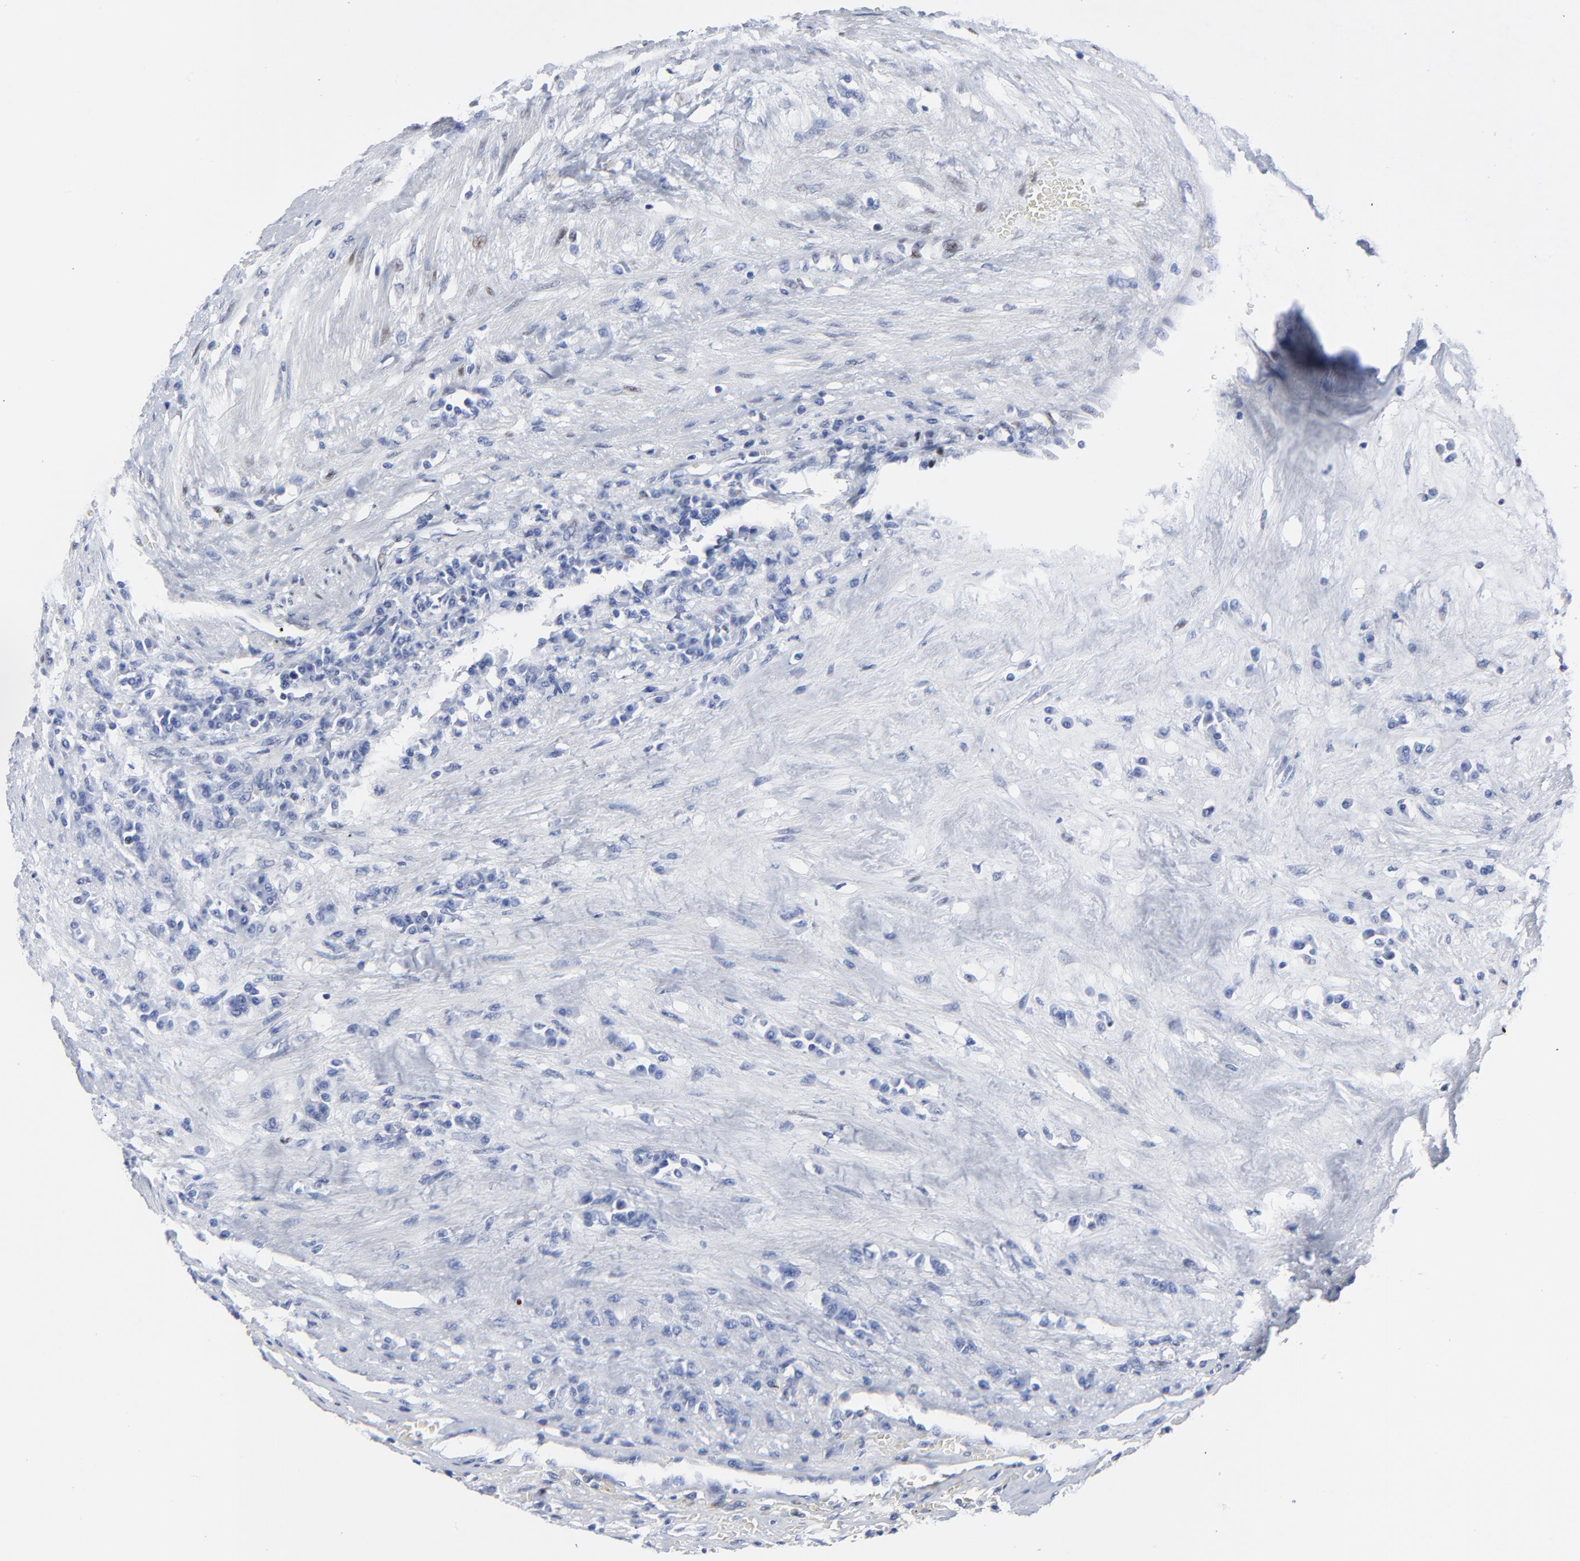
{"staining": {"intensity": "weak", "quantity": "<25%", "location": "nuclear"}, "tissue": "renal cancer", "cell_type": "Tumor cells", "image_type": "cancer", "snomed": [{"axis": "morphology", "description": "Normal tissue, NOS"}, {"axis": "morphology", "description": "Adenocarcinoma, NOS"}, {"axis": "topography", "description": "Kidney"}], "caption": "Tumor cells are negative for protein expression in human renal adenocarcinoma. Nuclei are stained in blue.", "gene": "JUN", "patient": {"sex": "male", "age": 71}}